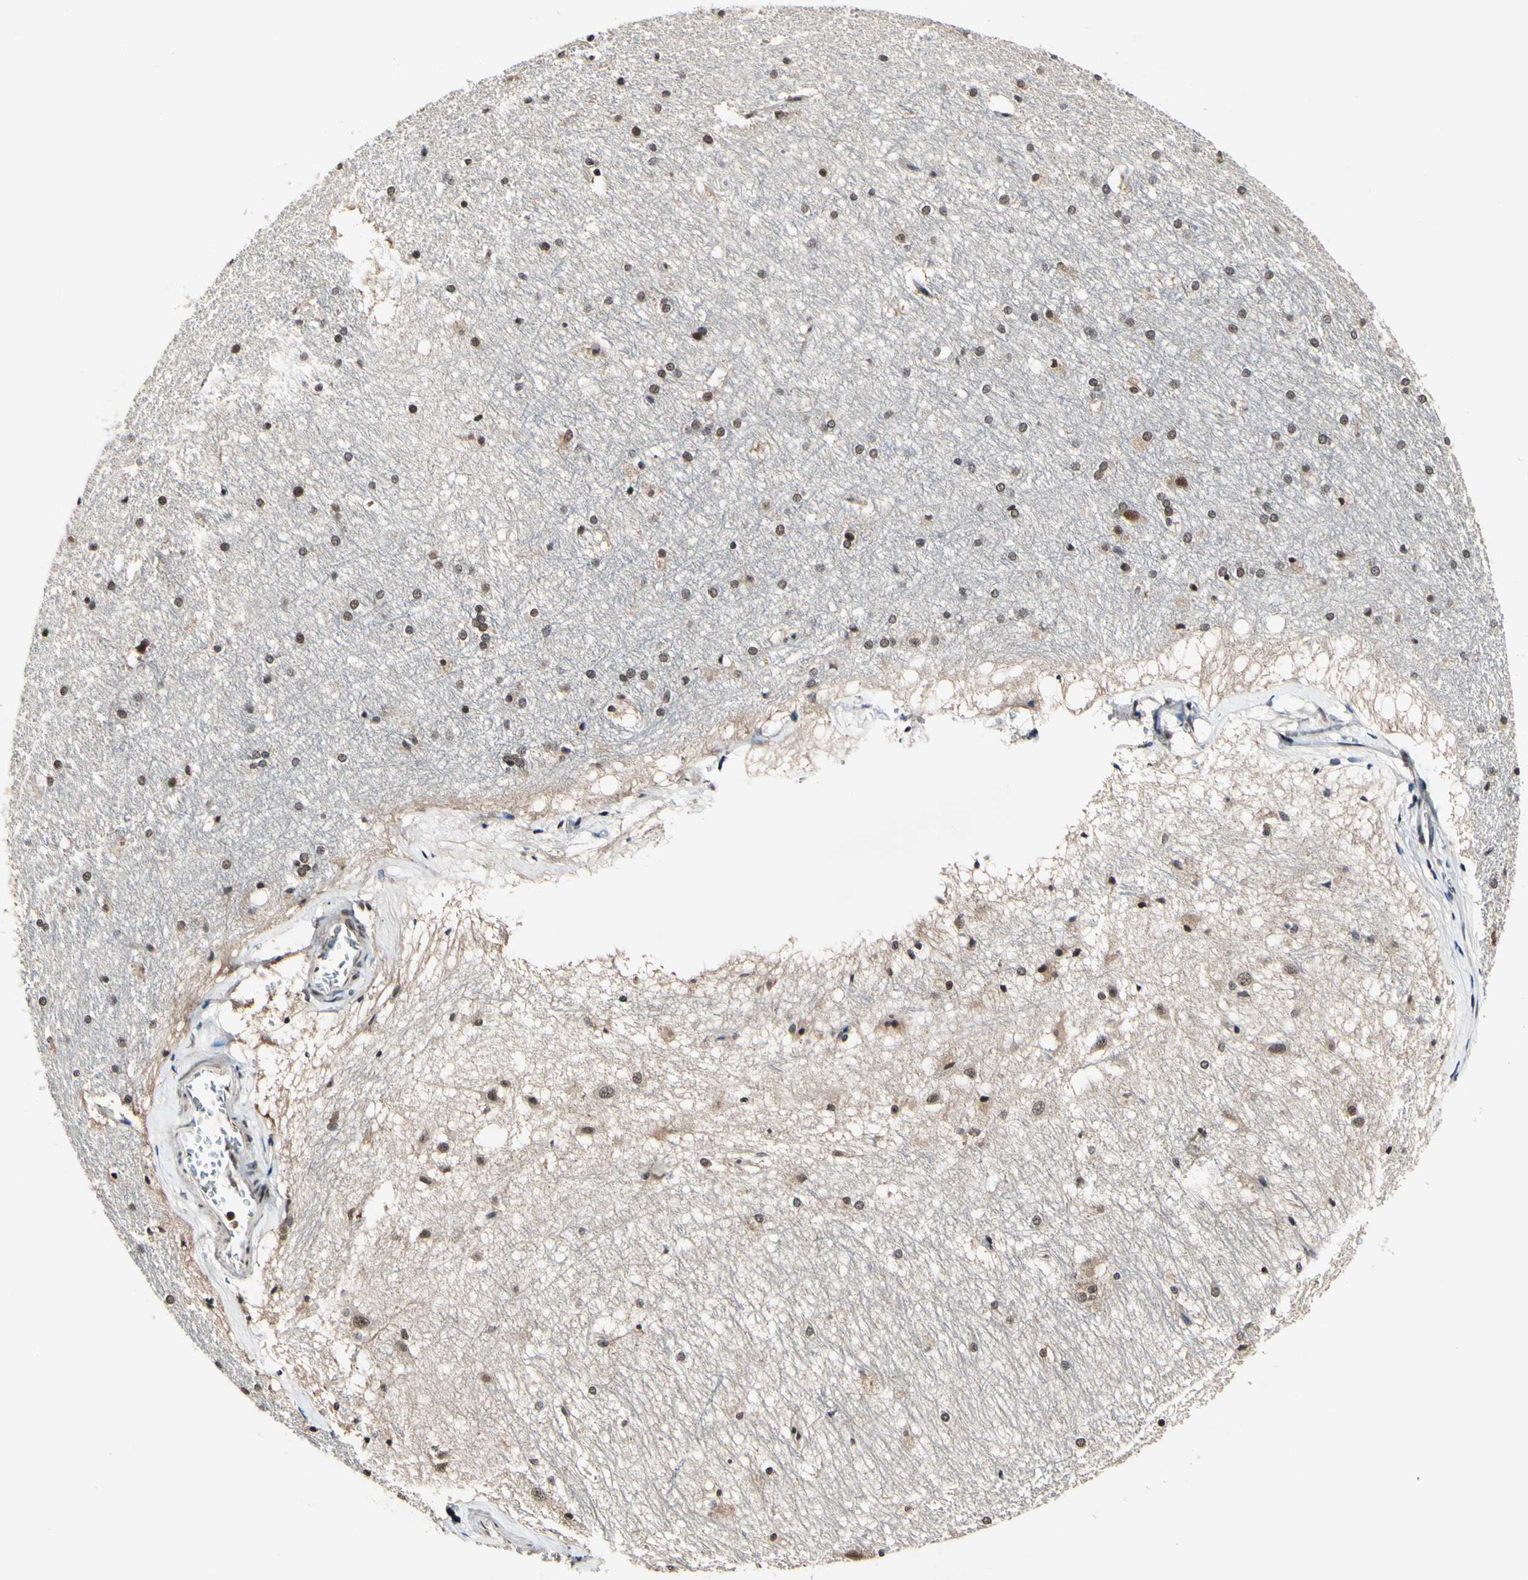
{"staining": {"intensity": "weak", "quantity": "25%-75%", "location": "nuclear"}, "tissue": "hippocampus", "cell_type": "Glial cells", "image_type": "normal", "snomed": [{"axis": "morphology", "description": "Normal tissue, NOS"}, {"axis": "topography", "description": "Hippocampus"}], "caption": "IHC histopathology image of unremarkable hippocampus stained for a protein (brown), which reveals low levels of weak nuclear staining in approximately 25%-75% of glial cells.", "gene": "PSMD10", "patient": {"sex": "female", "age": 19}}